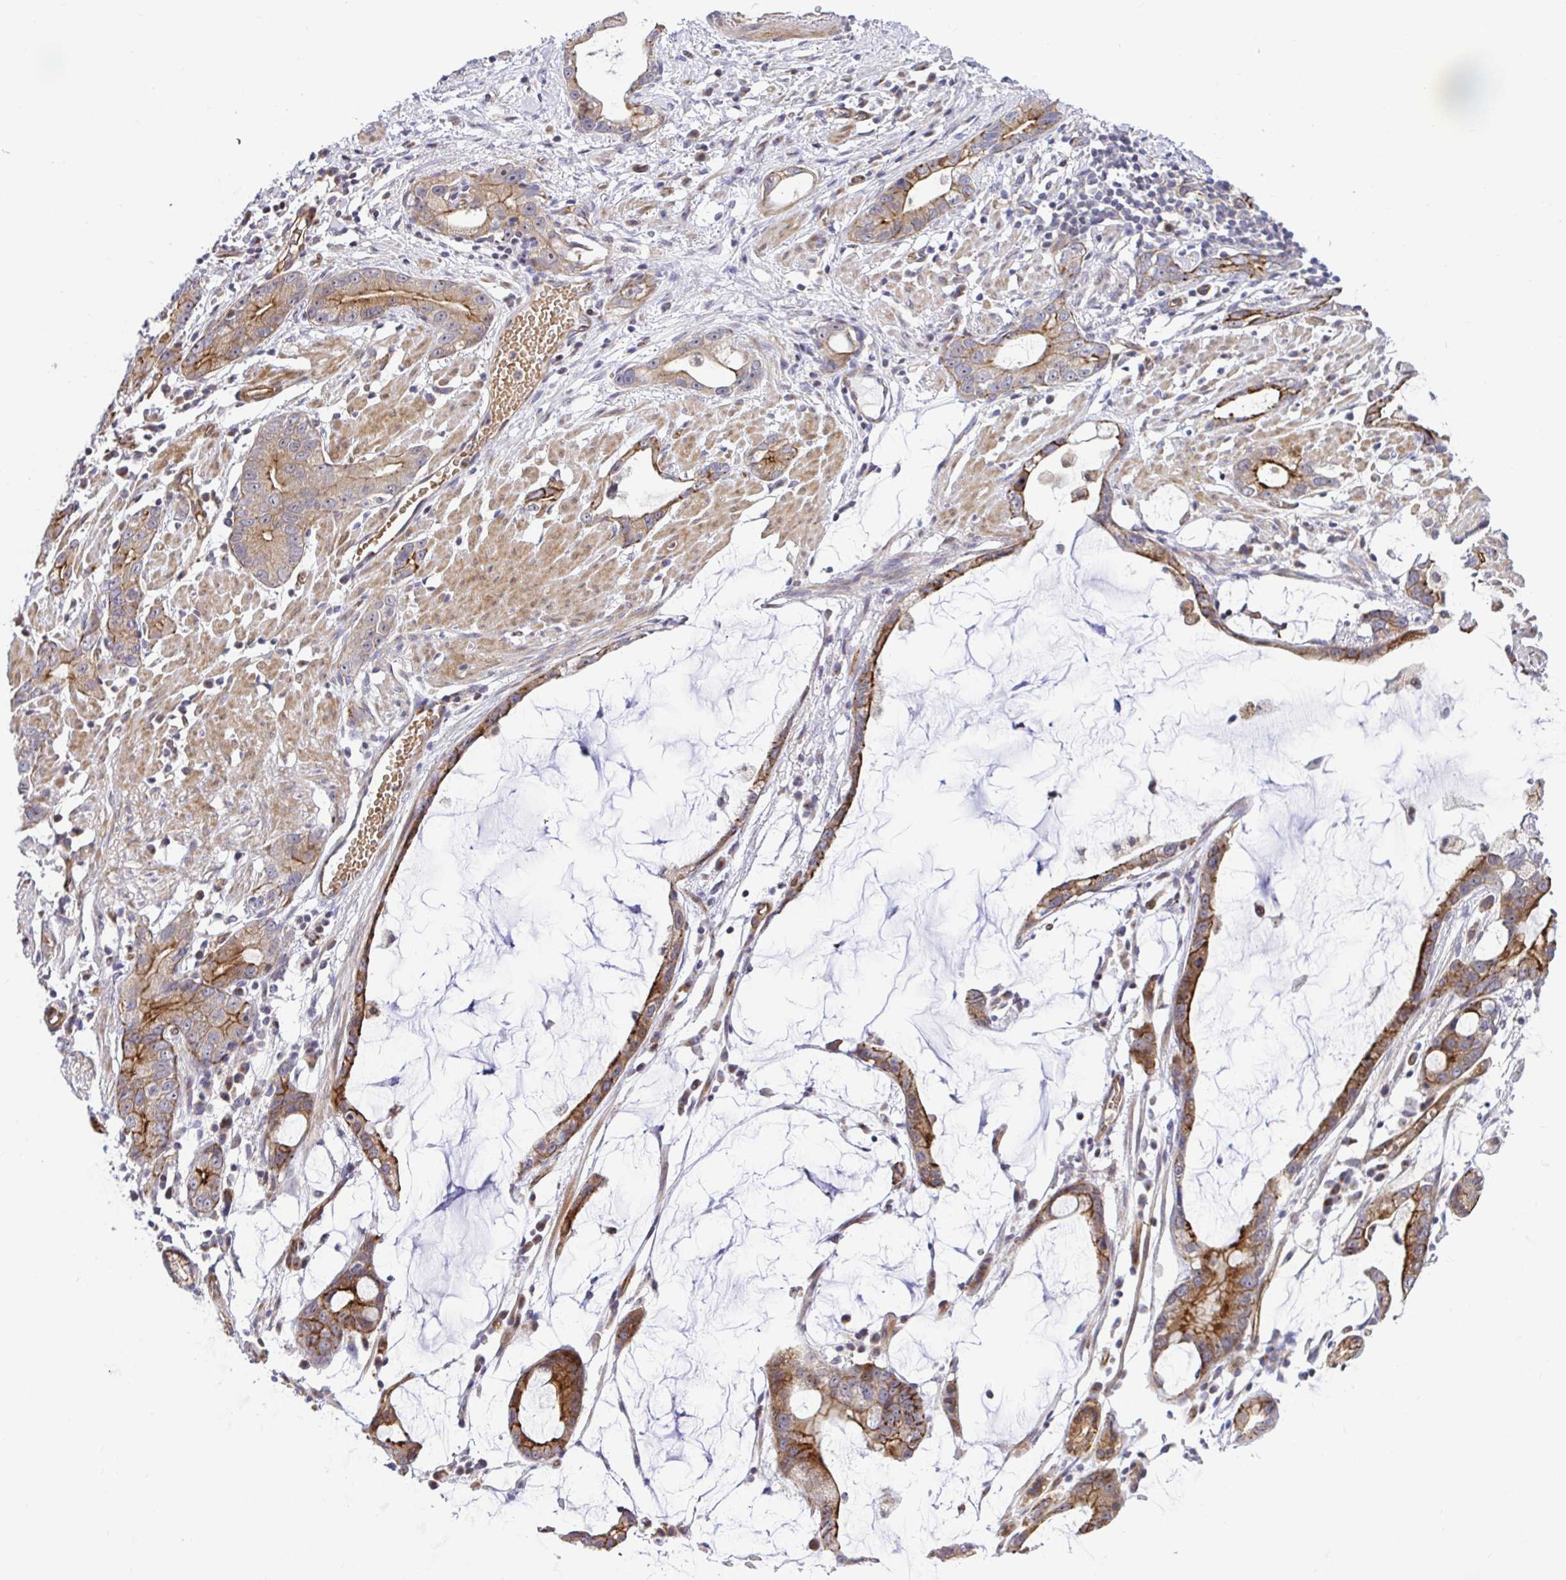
{"staining": {"intensity": "moderate", "quantity": "25%-75%", "location": "cytoplasmic/membranous"}, "tissue": "stomach cancer", "cell_type": "Tumor cells", "image_type": "cancer", "snomed": [{"axis": "morphology", "description": "Adenocarcinoma, NOS"}, {"axis": "topography", "description": "Stomach"}], "caption": "Stomach cancer tissue displays moderate cytoplasmic/membranous positivity in approximately 25%-75% of tumor cells, visualized by immunohistochemistry.", "gene": "TRIM55", "patient": {"sex": "male", "age": 55}}